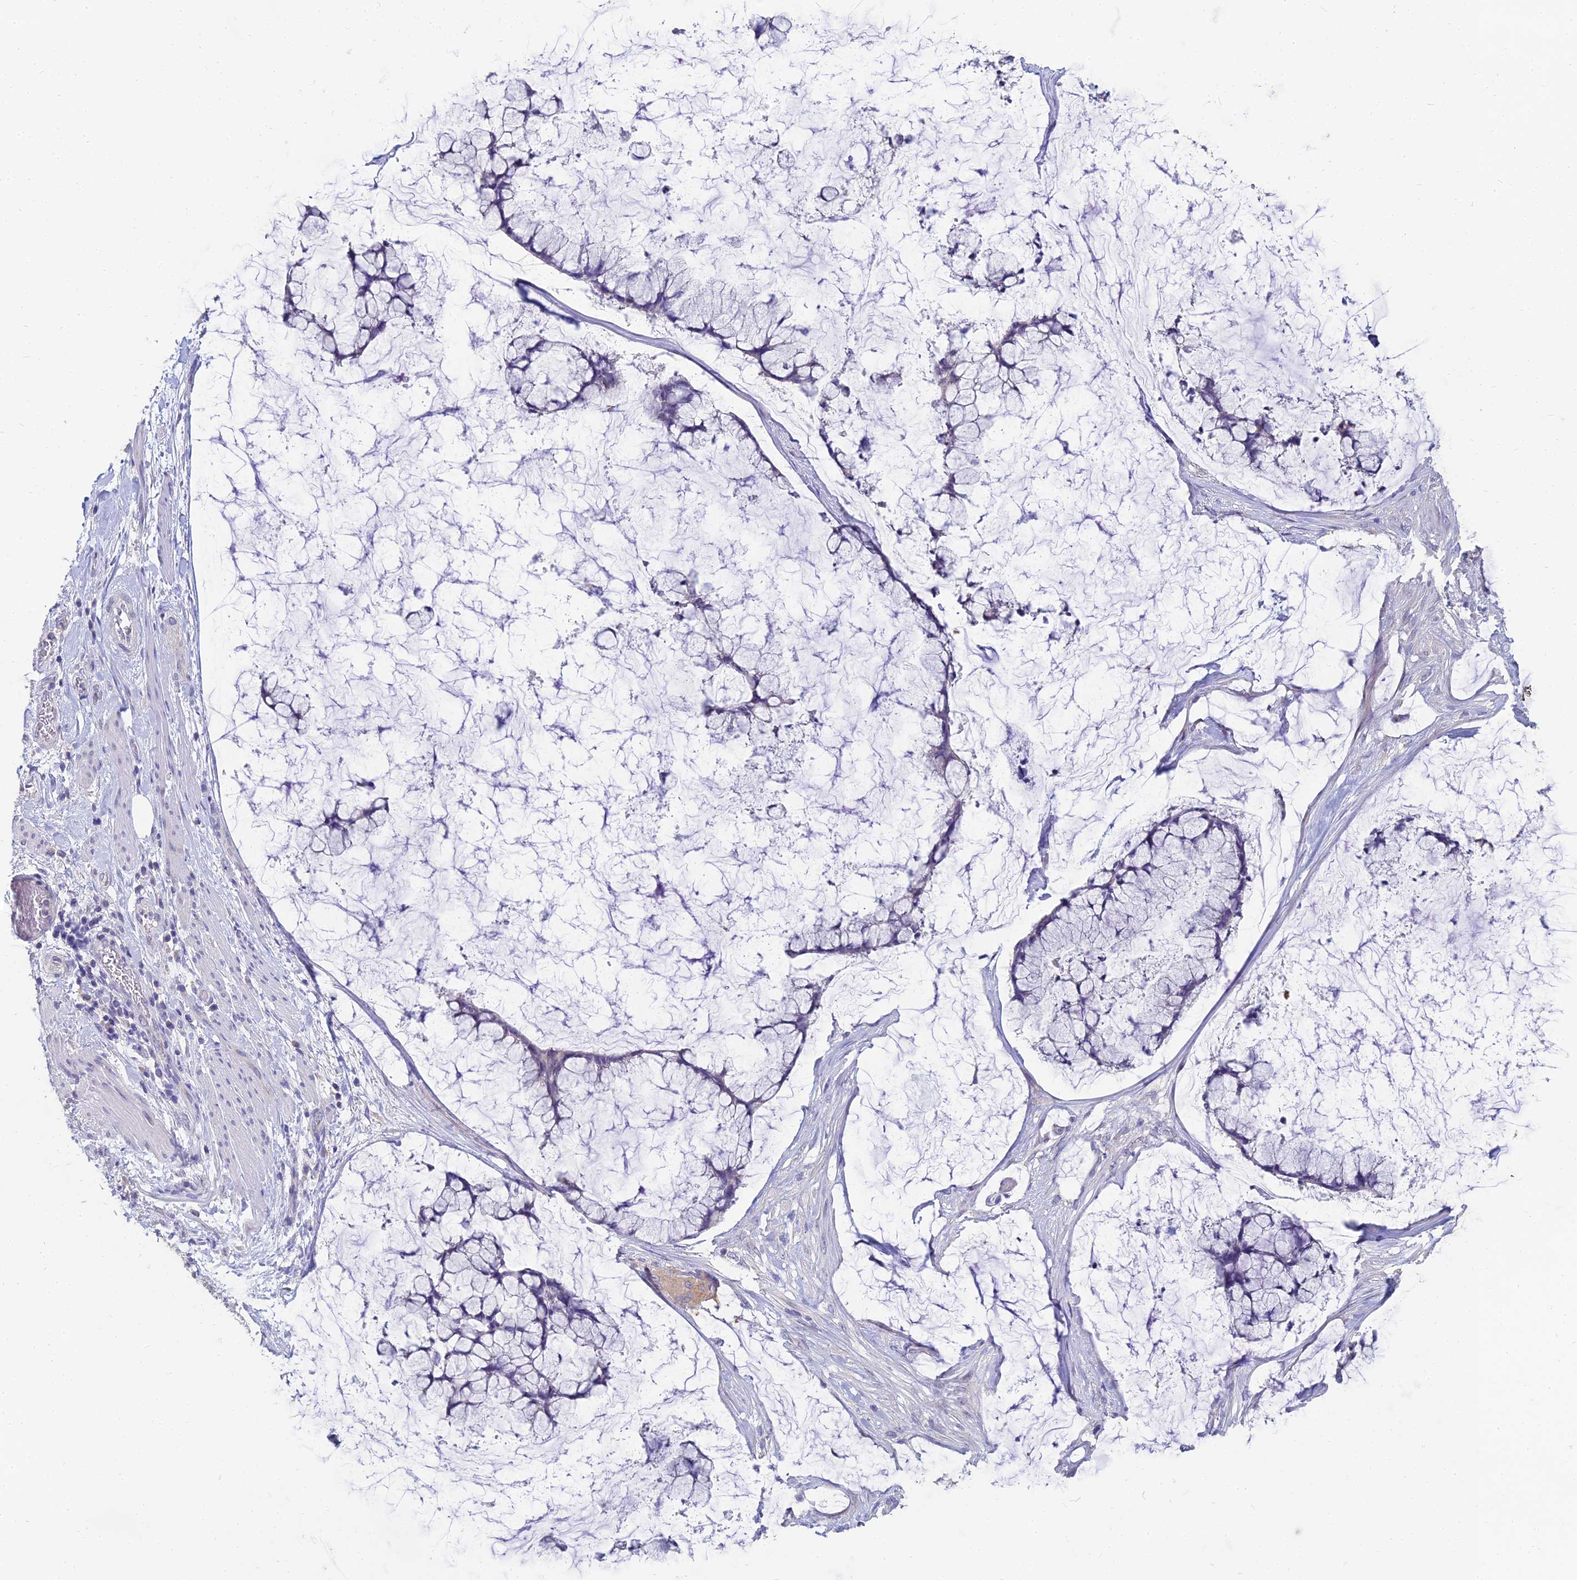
{"staining": {"intensity": "negative", "quantity": "none", "location": "none"}, "tissue": "ovarian cancer", "cell_type": "Tumor cells", "image_type": "cancer", "snomed": [{"axis": "morphology", "description": "Cystadenocarcinoma, mucinous, NOS"}, {"axis": "topography", "description": "Ovary"}], "caption": "Protein analysis of ovarian cancer (mucinous cystadenocarcinoma) exhibits no significant expression in tumor cells. (Brightfield microscopy of DAB (3,3'-diaminobenzidine) IHC at high magnification).", "gene": "NPY", "patient": {"sex": "female", "age": 42}}